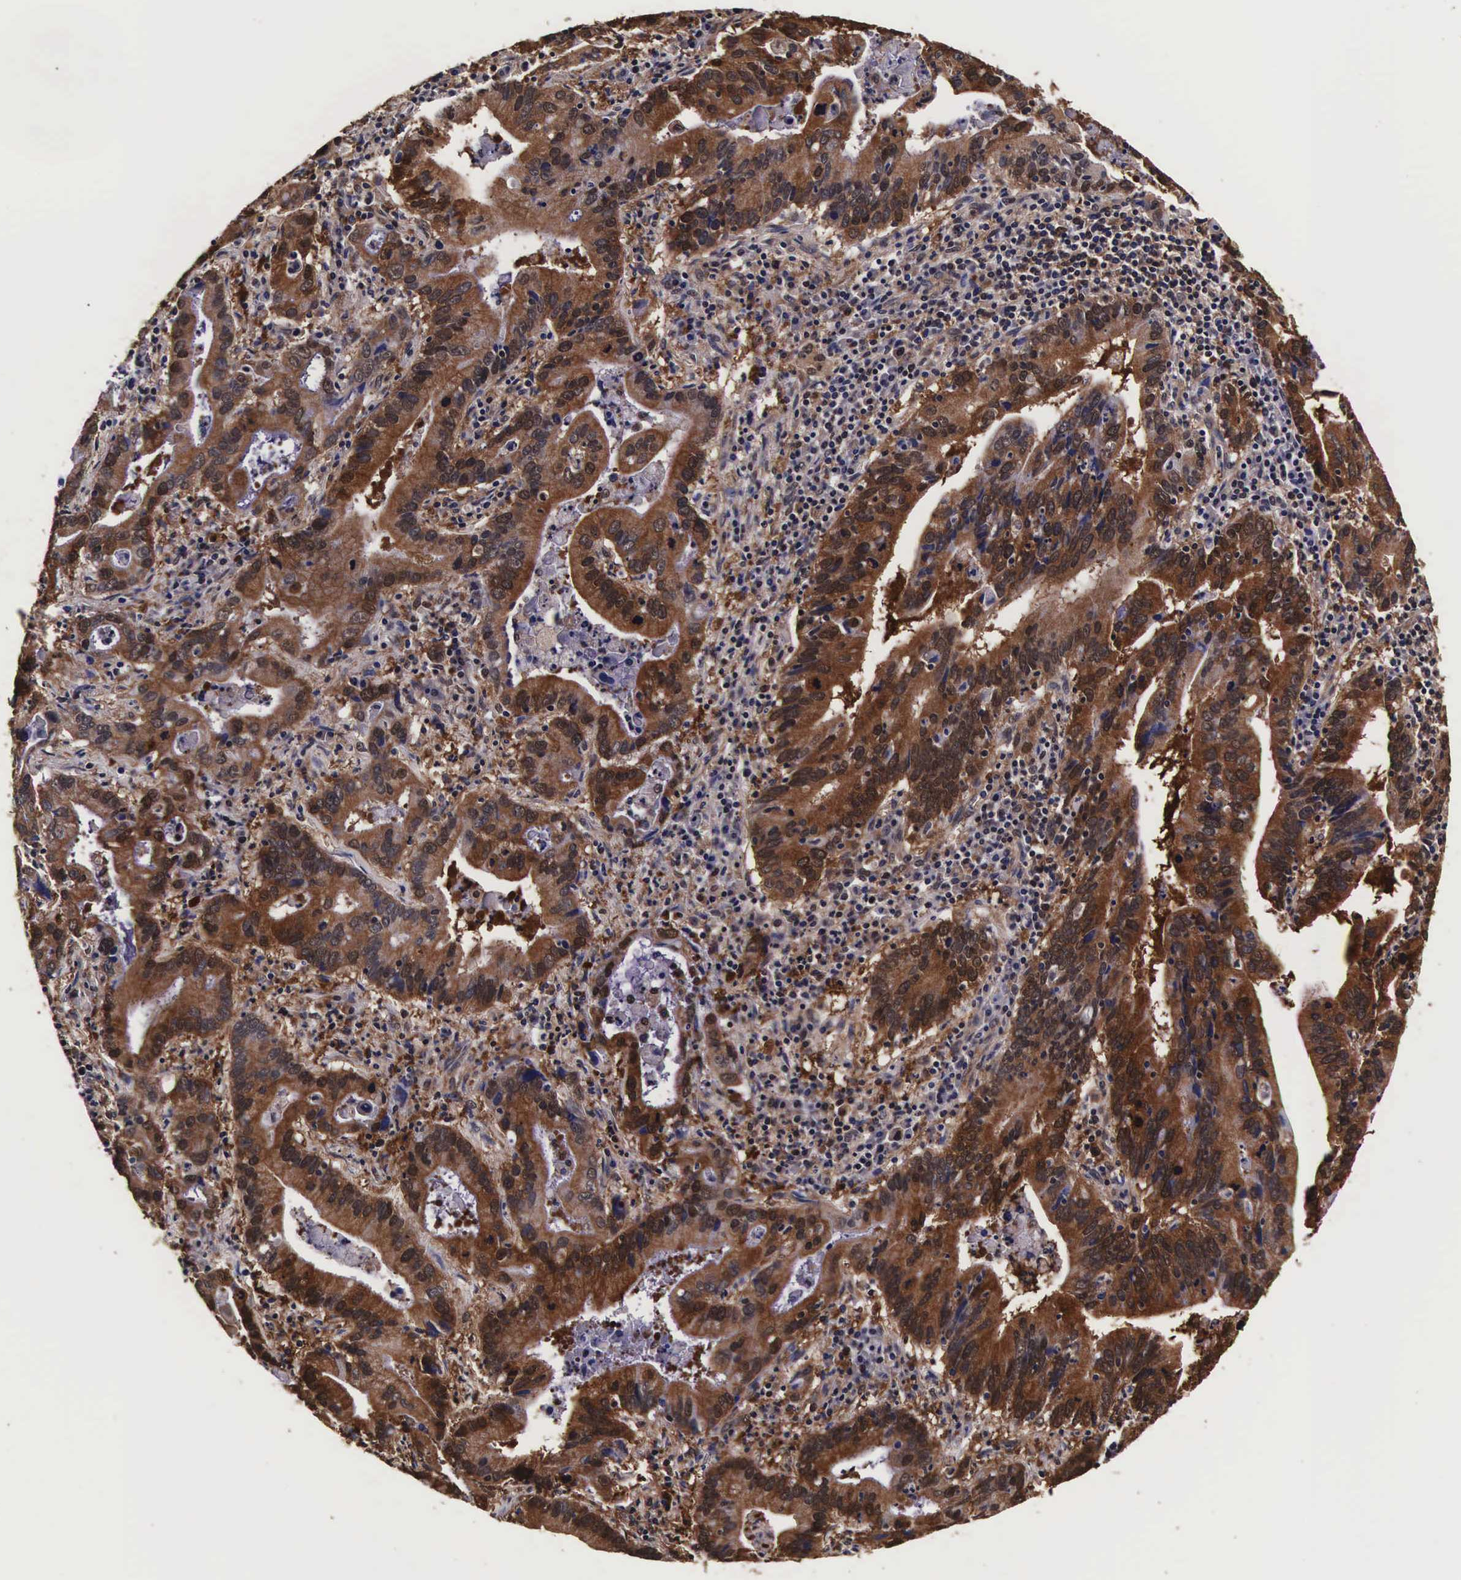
{"staining": {"intensity": "strong", "quantity": ">75%", "location": "cytoplasmic/membranous,nuclear"}, "tissue": "stomach cancer", "cell_type": "Tumor cells", "image_type": "cancer", "snomed": [{"axis": "morphology", "description": "Adenocarcinoma, NOS"}, {"axis": "topography", "description": "Stomach, upper"}], "caption": "Immunohistochemistry (IHC) (DAB (3,3'-diaminobenzidine)) staining of adenocarcinoma (stomach) demonstrates strong cytoplasmic/membranous and nuclear protein expression in approximately >75% of tumor cells.", "gene": "TECPR2", "patient": {"sex": "male", "age": 63}}